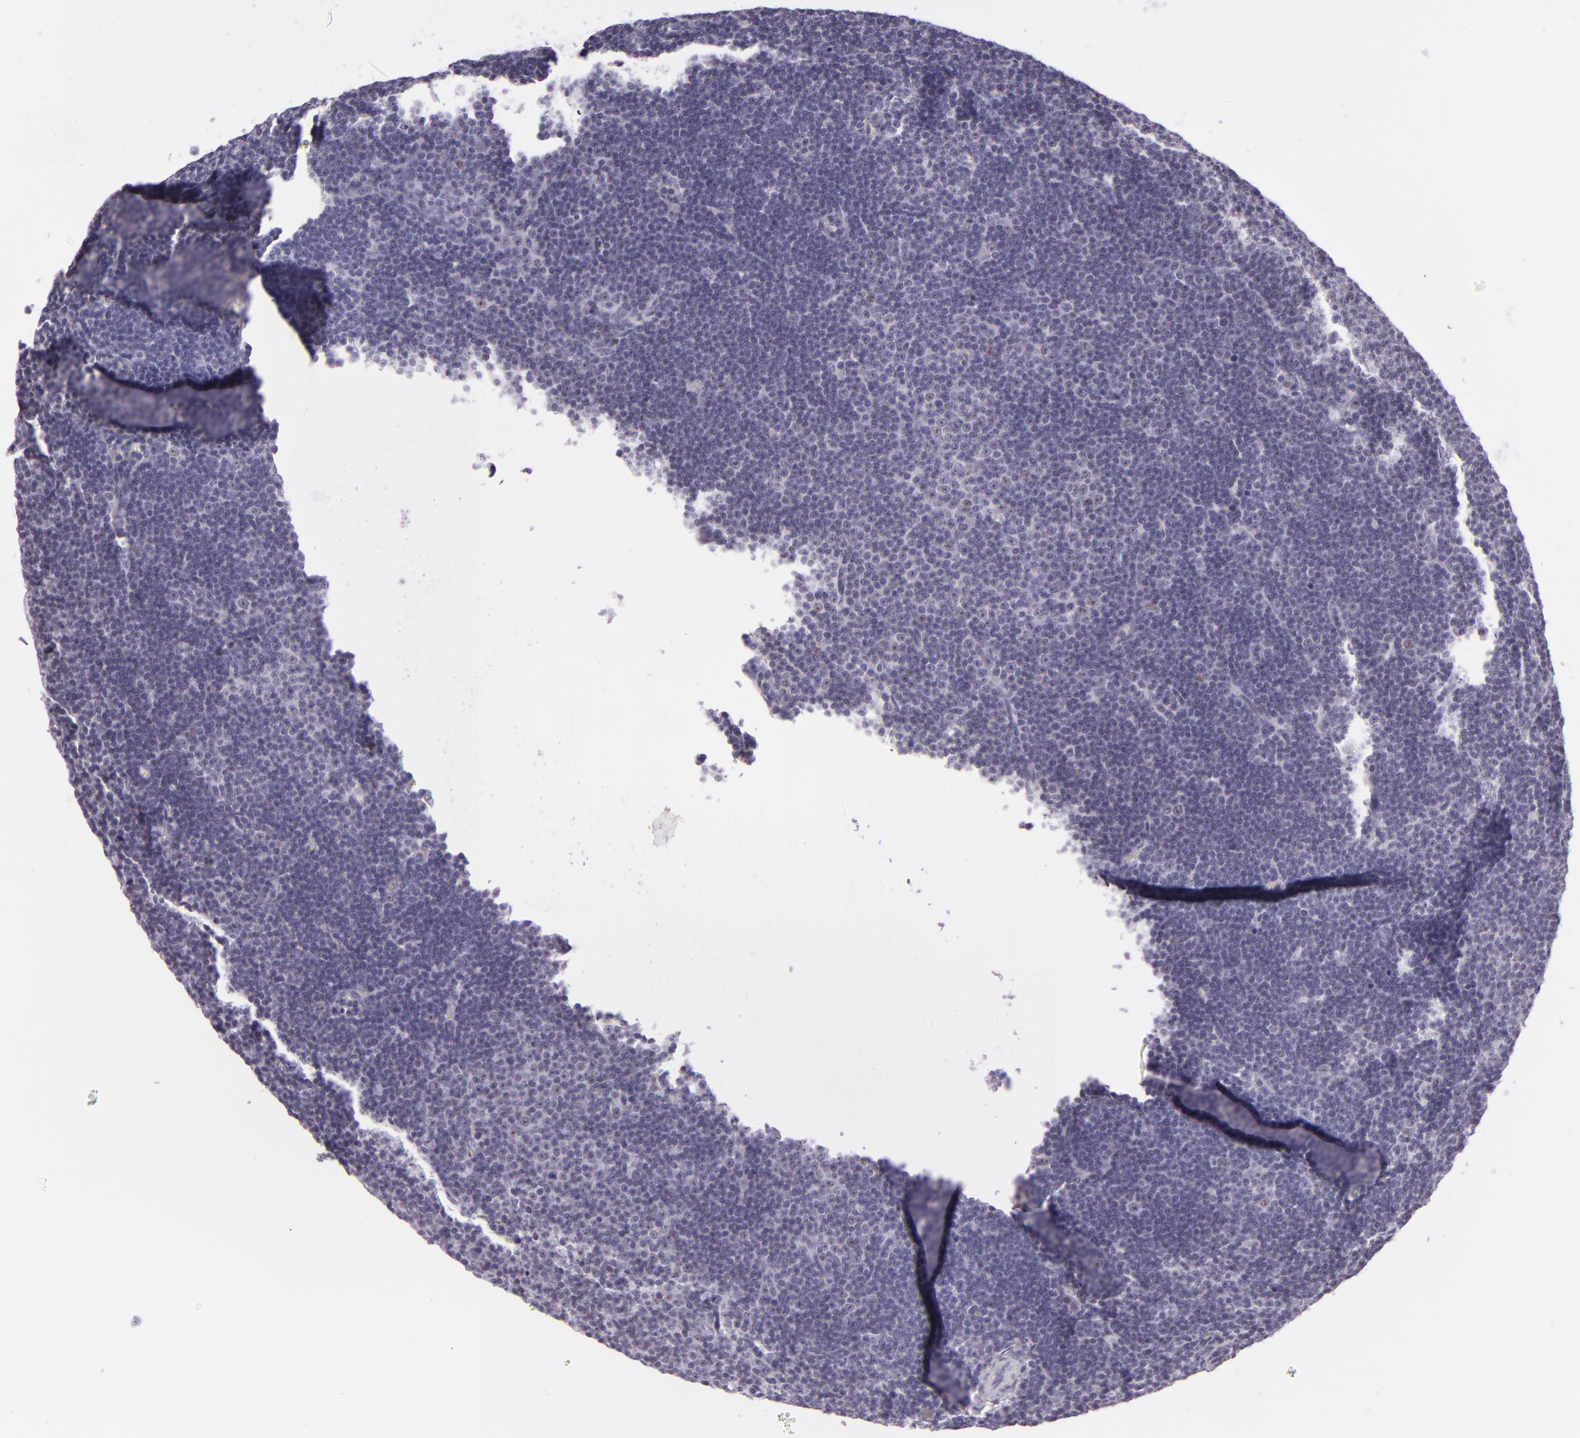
{"staining": {"intensity": "negative", "quantity": "none", "location": "none"}, "tissue": "lymphoma", "cell_type": "Tumor cells", "image_type": "cancer", "snomed": [{"axis": "morphology", "description": "Malignant lymphoma, non-Hodgkin's type, Low grade"}, {"axis": "topography", "description": "Lymph node"}], "caption": "Histopathology image shows no protein expression in tumor cells of lymphoma tissue. (DAB immunohistochemistry (IHC) visualized using brightfield microscopy, high magnification).", "gene": "MCM3", "patient": {"sex": "male", "age": 57}}